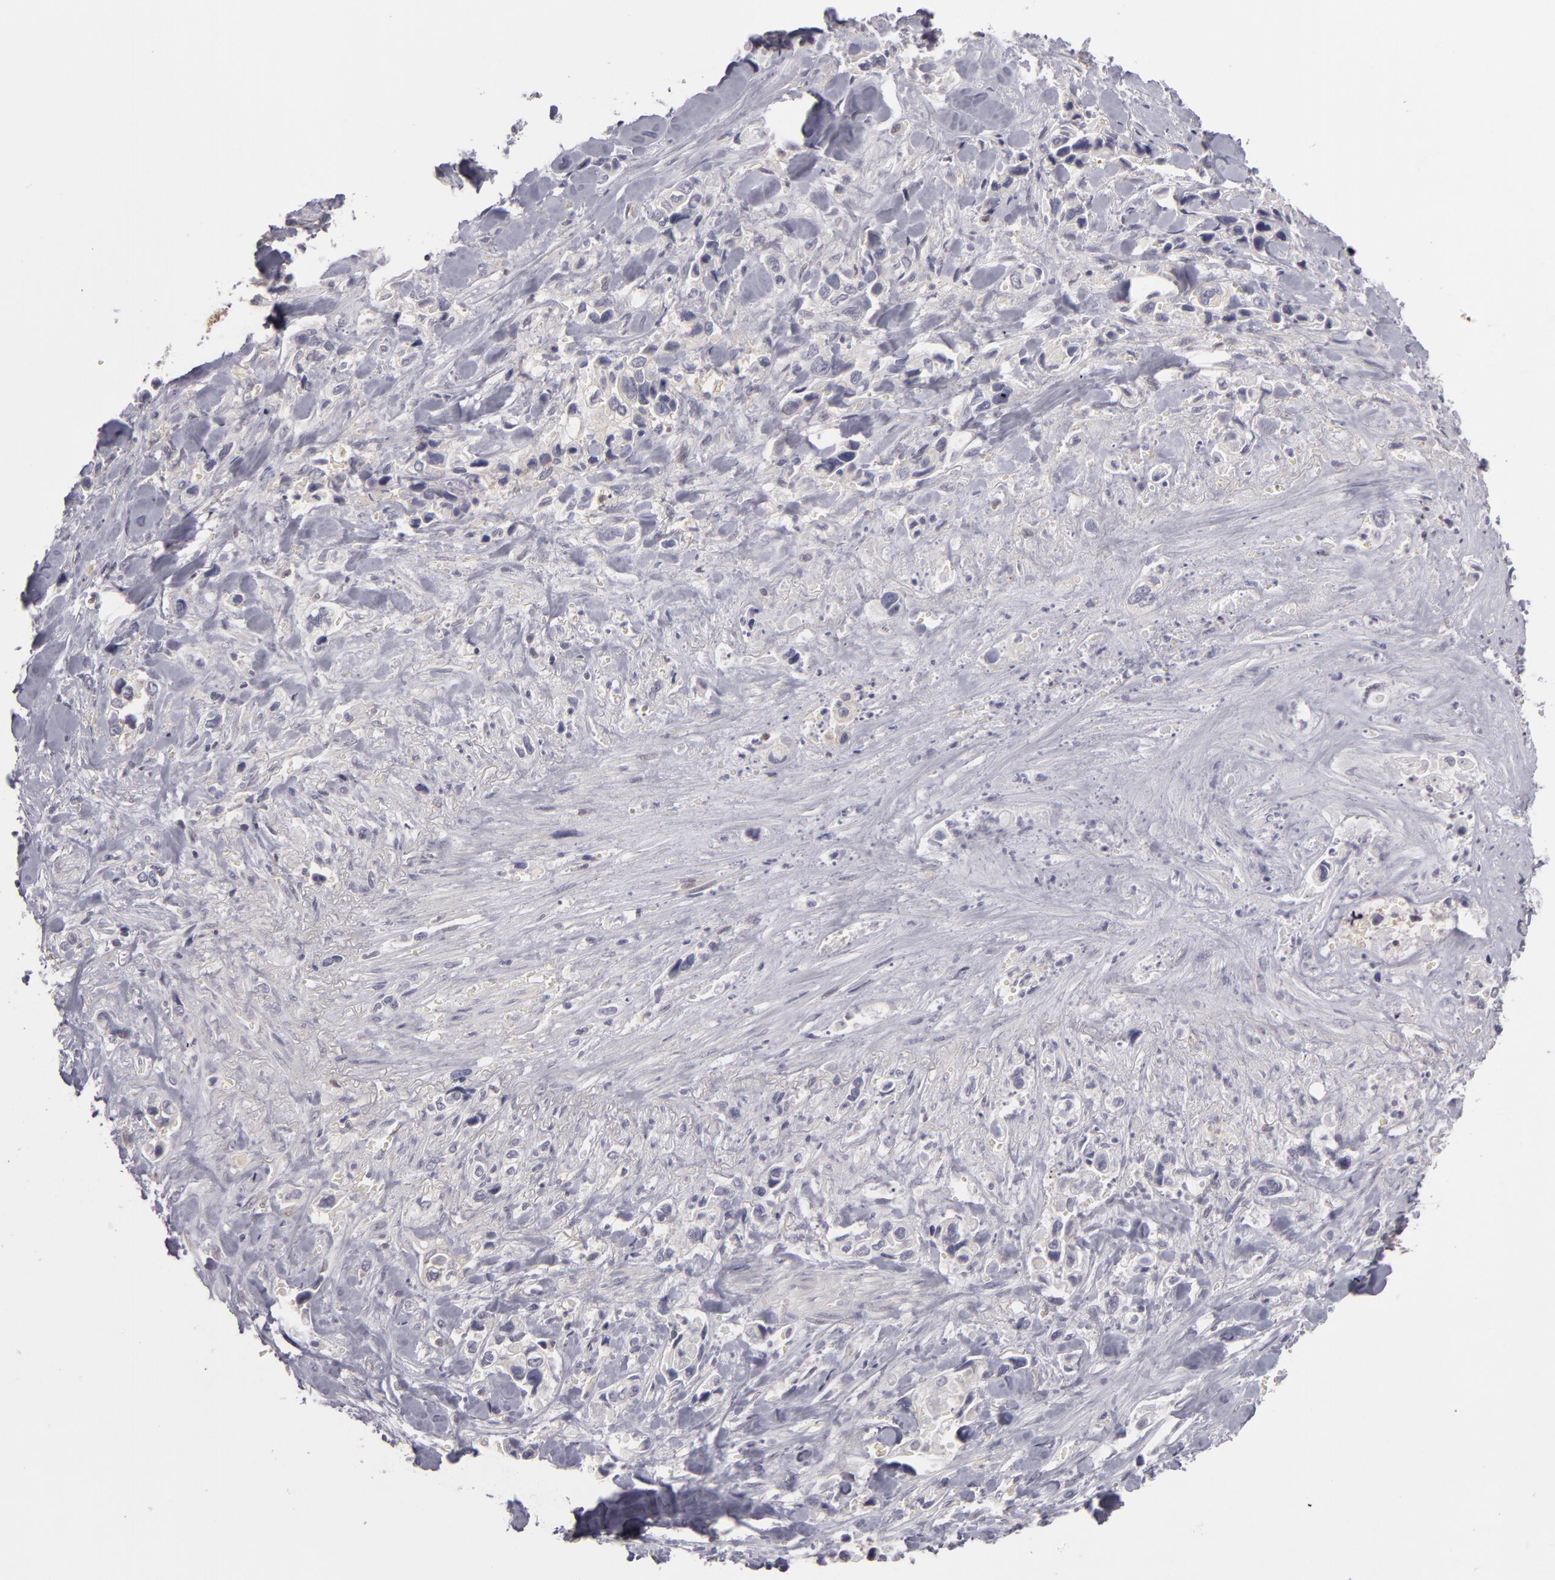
{"staining": {"intensity": "negative", "quantity": "none", "location": "none"}, "tissue": "pancreatic cancer", "cell_type": "Tumor cells", "image_type": "cancer", "snomed": [{"axis": "morphology", "description": "Adenocarcinoma, NOS"}, {"axis": "topography", "description": "Pancreas"}], "caption": "High power microscopy image of an immunohistochemistry photomicrograph of adenocarcinoma (pancreatic), revealing no significant positivity in tumor cells. (IHC, brightfield microscopy, high magnification).", "gene": "ZNF229", "patient": {"sex": "male", "age": 69}}